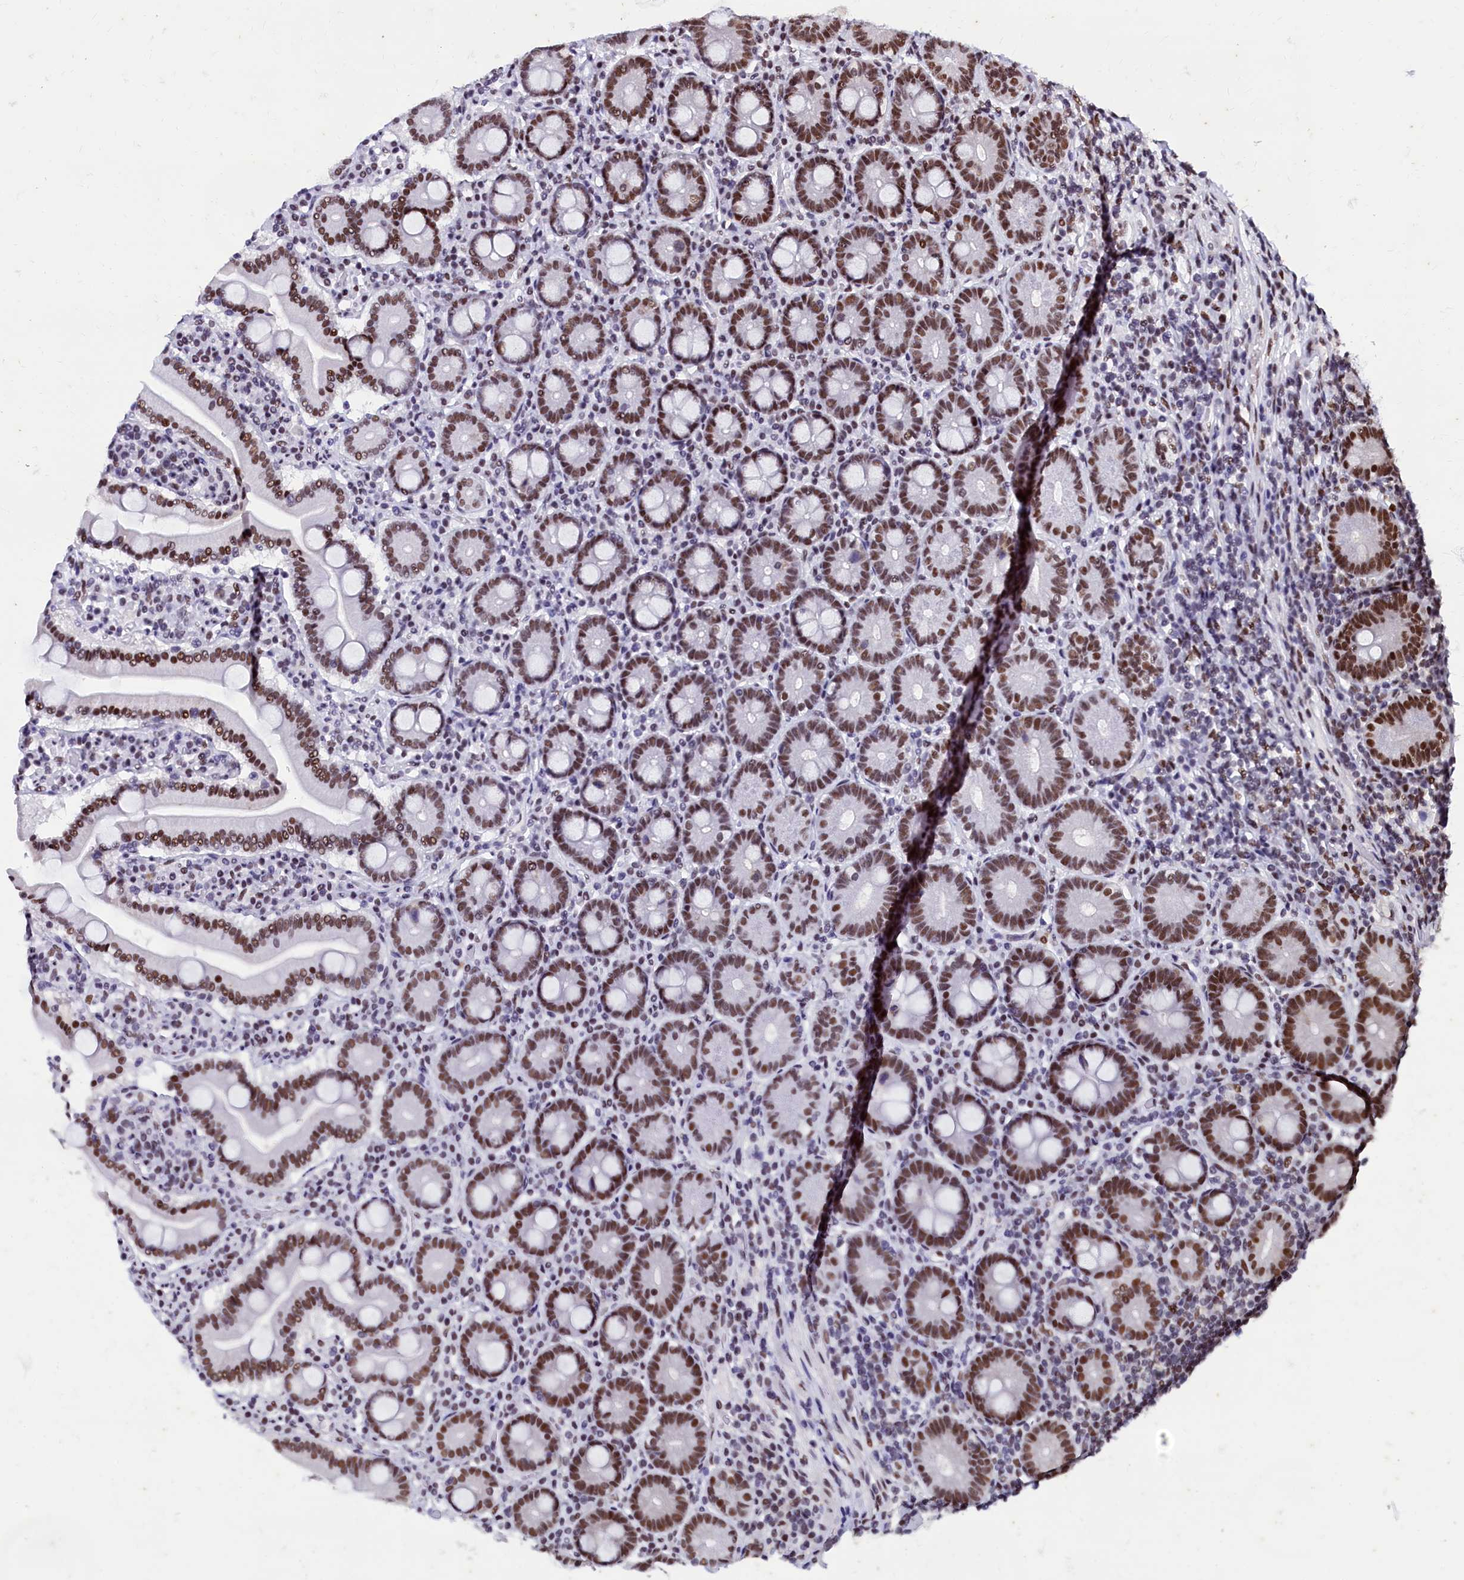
{"staining": {"intensity": "strong", "quantity": ">75%", "location": "nuclear"}, "tissue": "duodenum", "cell_type": "Glandular cells", "image_type": "normal", "snomed": [{"axis": "morphology", "description": "Normal tissue, NOS"}, {"axis": "topography", "description": "Duodenum"}], "caption": "Glandular cells exhibit strong nuclear expression in about >75% of cells in normal duodenum.", "gene": "CPSF7", "patient": {"sex": "male", "age": 55}}